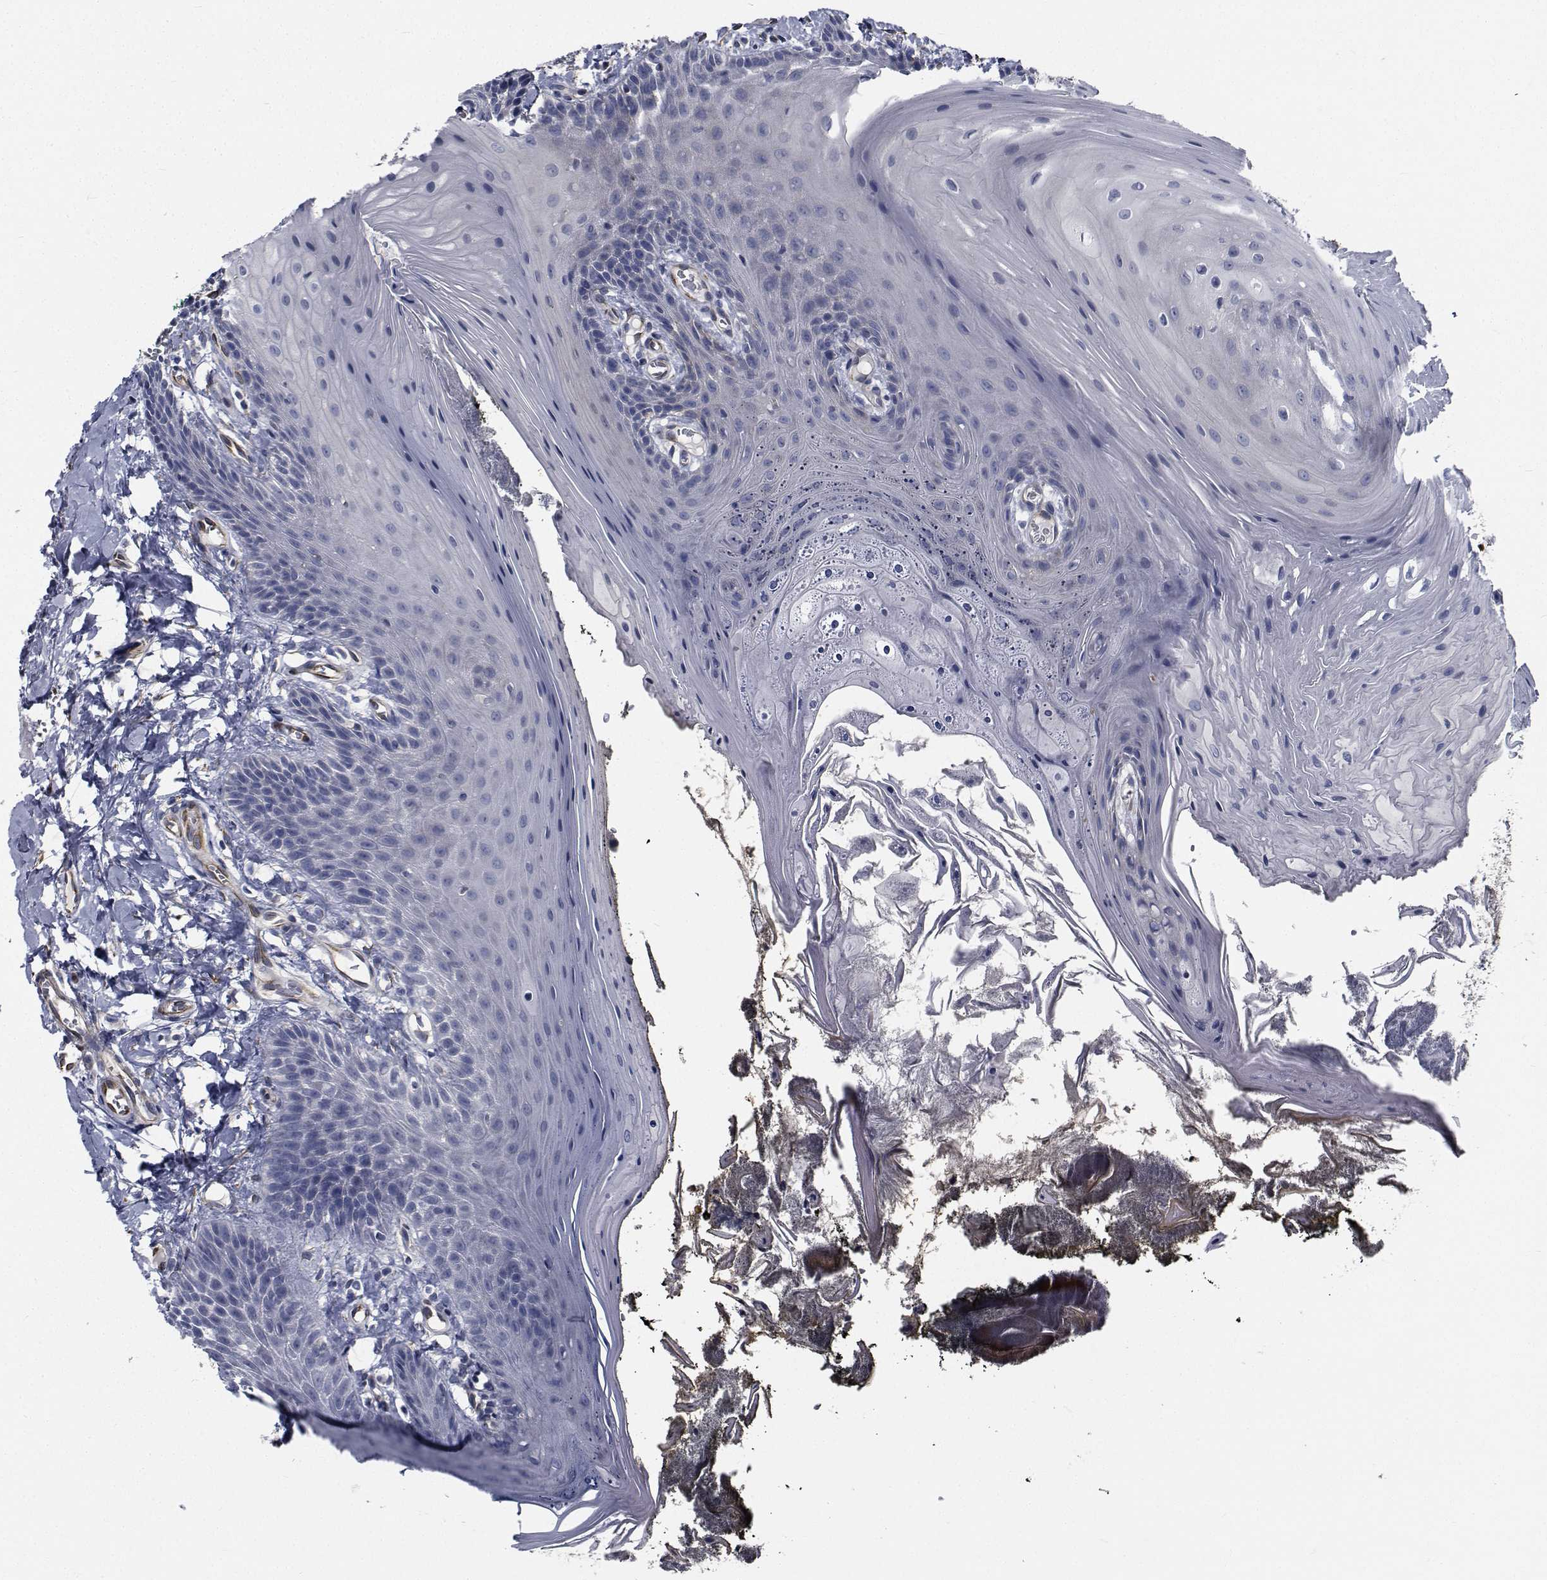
{"staining": {"intensity": "negative", "quantity": "none", "location": "none"}, "tissue": "oral mucosa", "cell_type": "Squamous epithelial cells", "image_type": "normal", "snomed": [{"axis": "morphology", "description": "Normal tissue, NOS"}, {"axis": "topography", "description": "Oral tissue"}], "caption": "Squamous epithelial cells are negative for brown protein staining in benign oral mucosa. Brightfield microscopy of immunohistochemistry stained with DAB (brown) and hematoxylin (blue), captured at high magnification.", "gene": "TTBK1", "patient": {"sex": "male", "age": 9}}